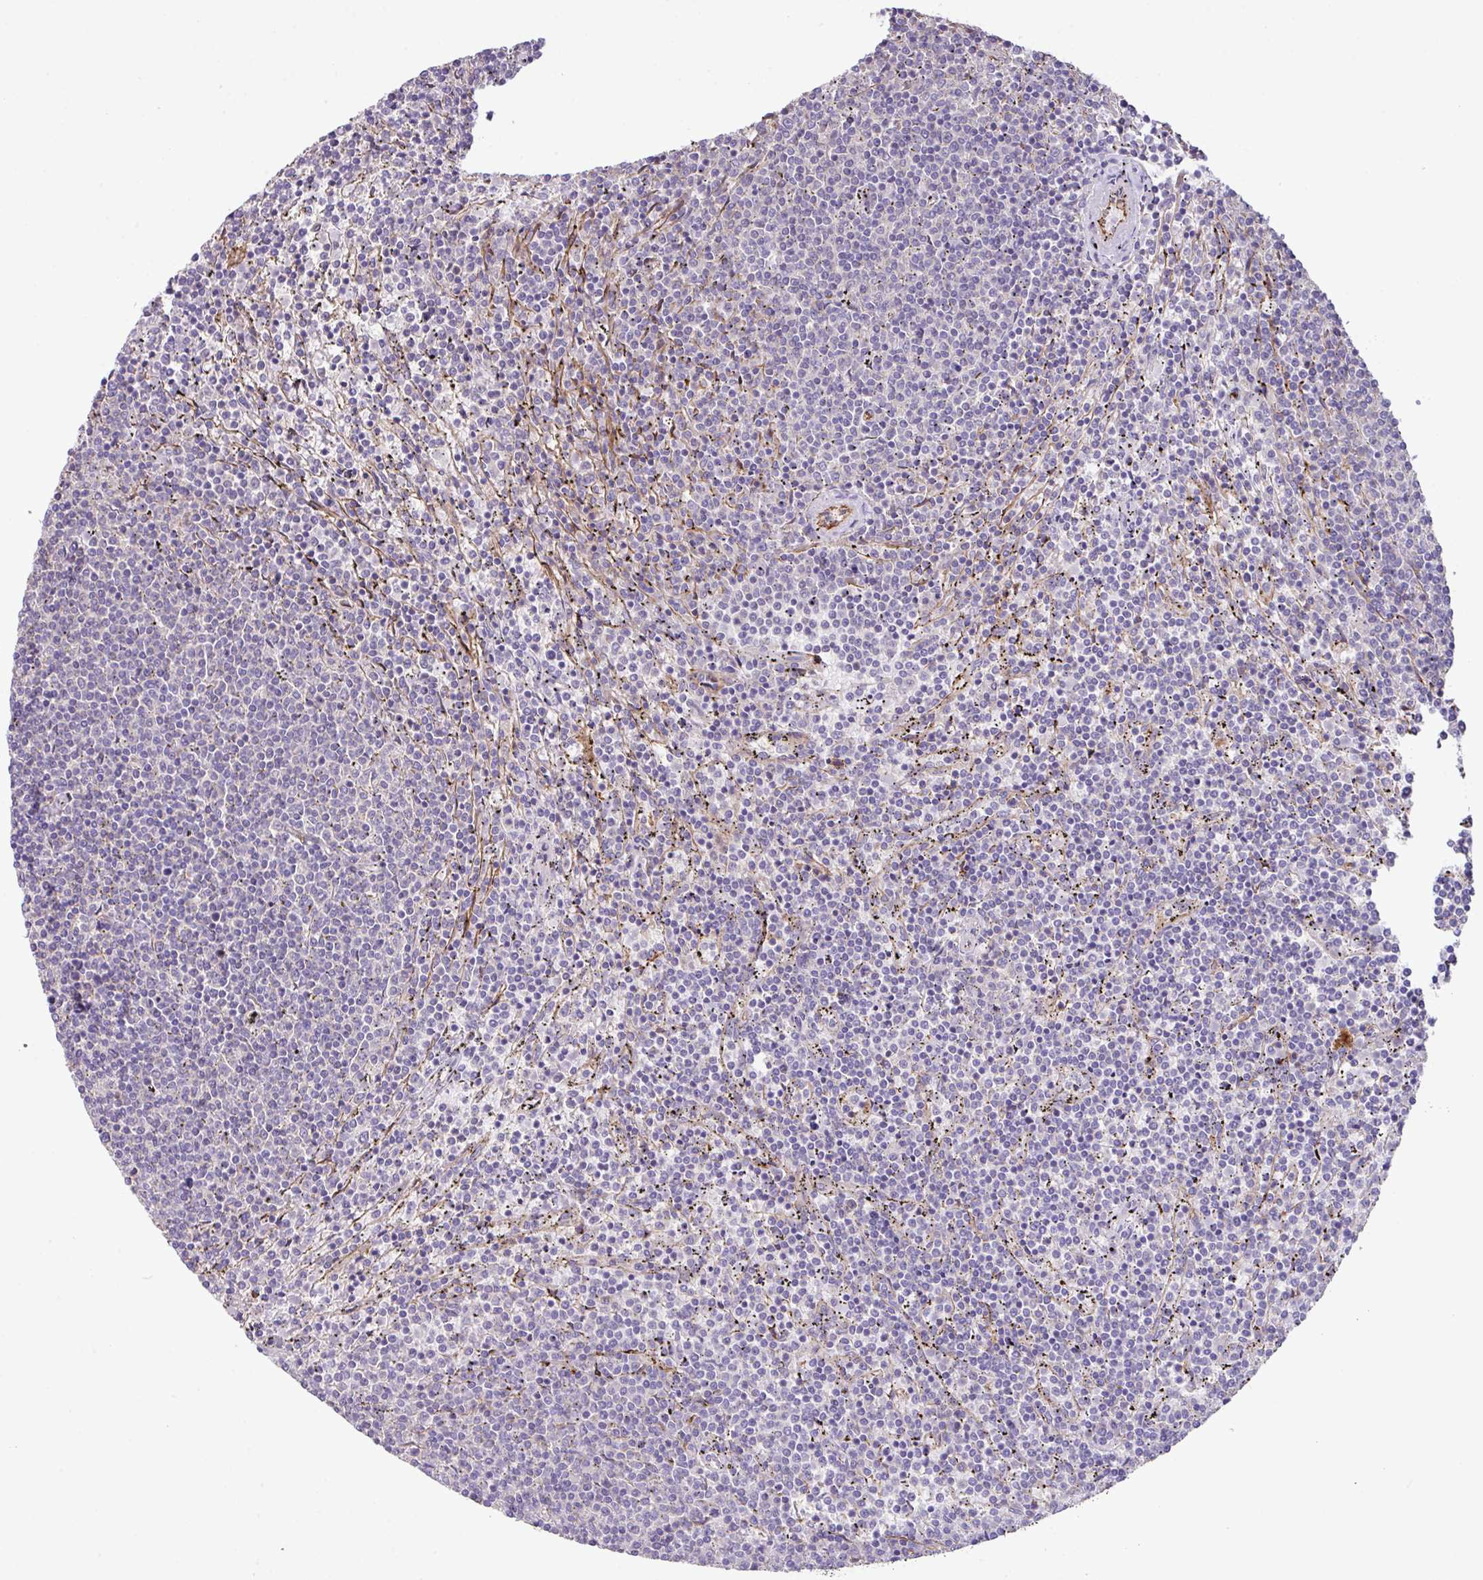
{"staining": {"intensity": "negative", "quantity": "none", "location": "none"}, "tissue": "lymphoma", "cell_type": "Tumor cells", "image_type": "cancer", "snomed": [{"axis": "morphology", "description": "Malignant lymphoma, non-Hodgkin's type, Low grade"}, {"axis": "topography", "description": "Spleen"}], "caption": "Human lymphoma stained for a protein using IHC shows no expression in tumor cells.", "gene": "LRRC53", "patient": {"sex": "female", "age": 50}}